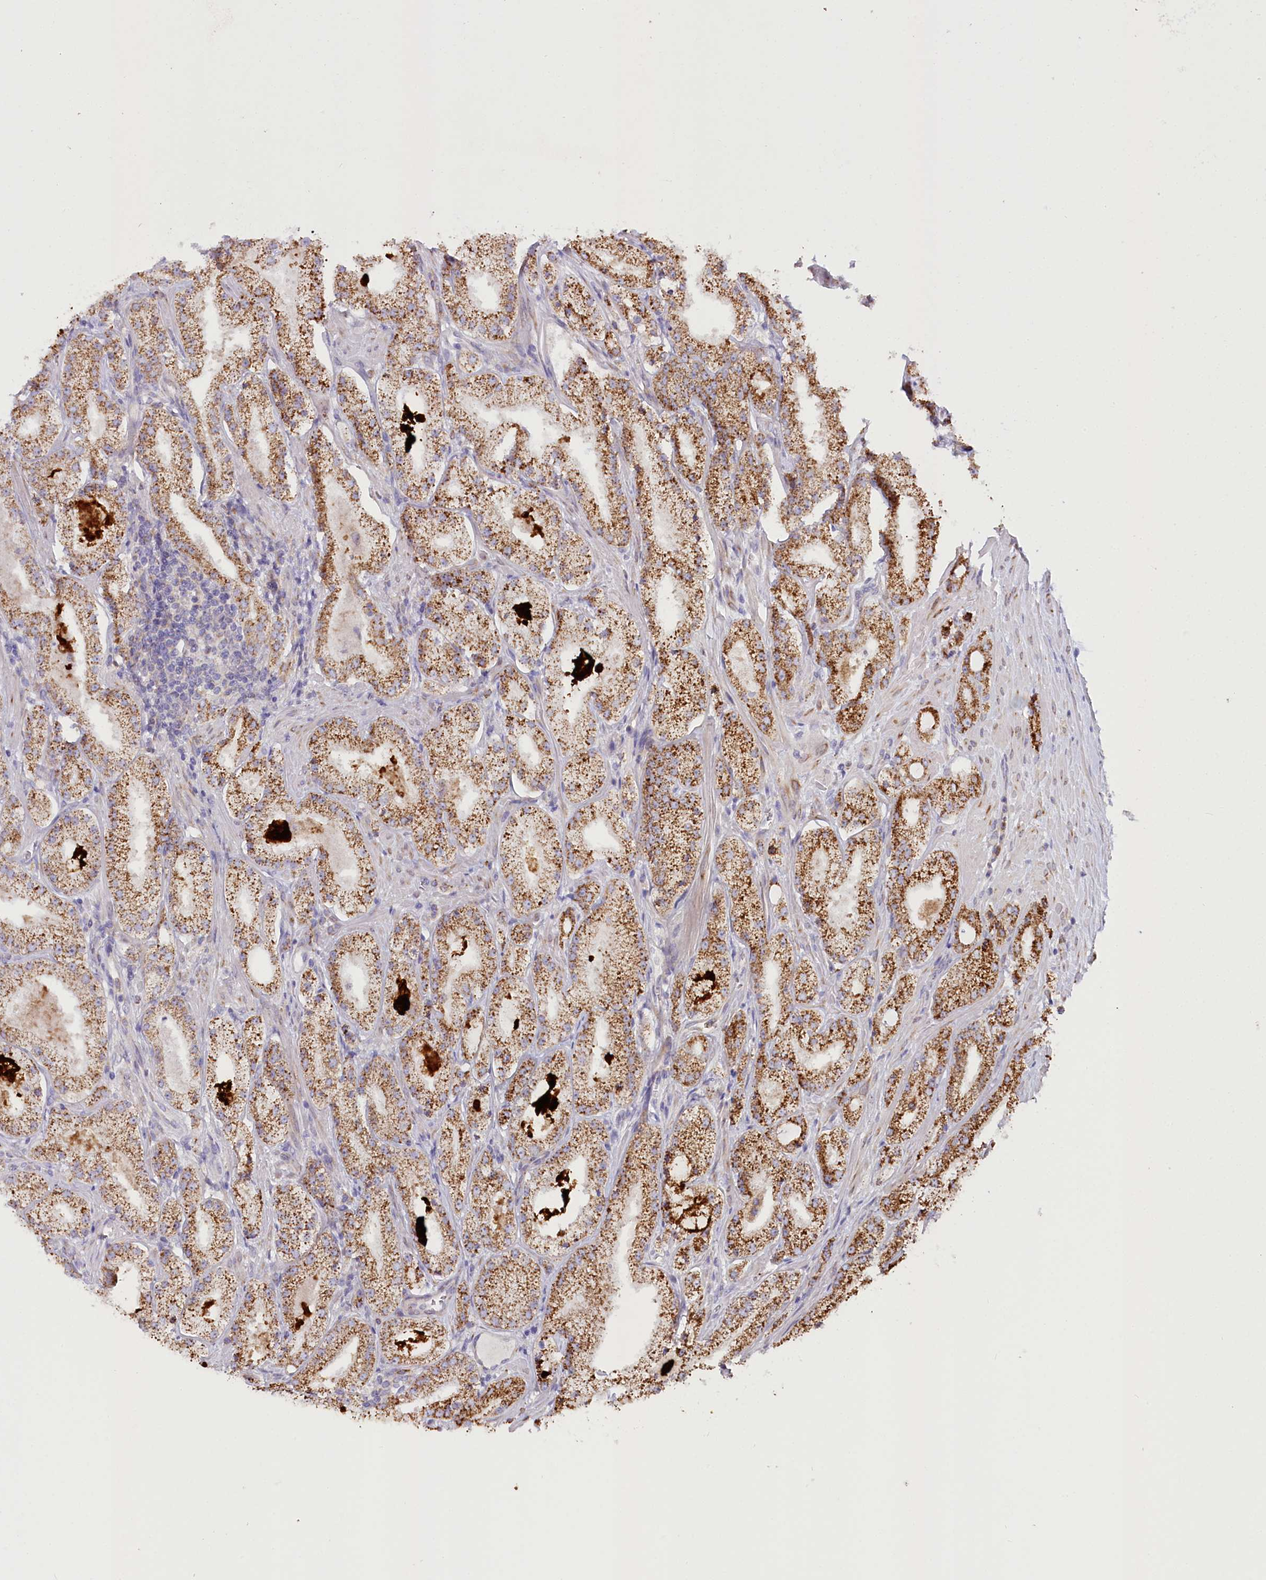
{"staining": {"intensity": "moderate", "quantity": ">75%", "location": "cytoplasmic/membranous"}, "tissue": "prostate cancer", "cell_type": "Tumor cells", "image_type": "cancer", "snomed": [{"axis": "morphology", "description": "Adenocarcinoma, Low grade"}, {"axis": "topography", "description": "Prostate"}], "caption": "Prostate low-grade adenocarcinoma stained for a protein (brown) demonstrates moderate cytoplasmic/membranous positive positivity in about >75% of tumor cells.", "gene": "THUMPD3", "patient": {"sex": "male", "age": 69}}